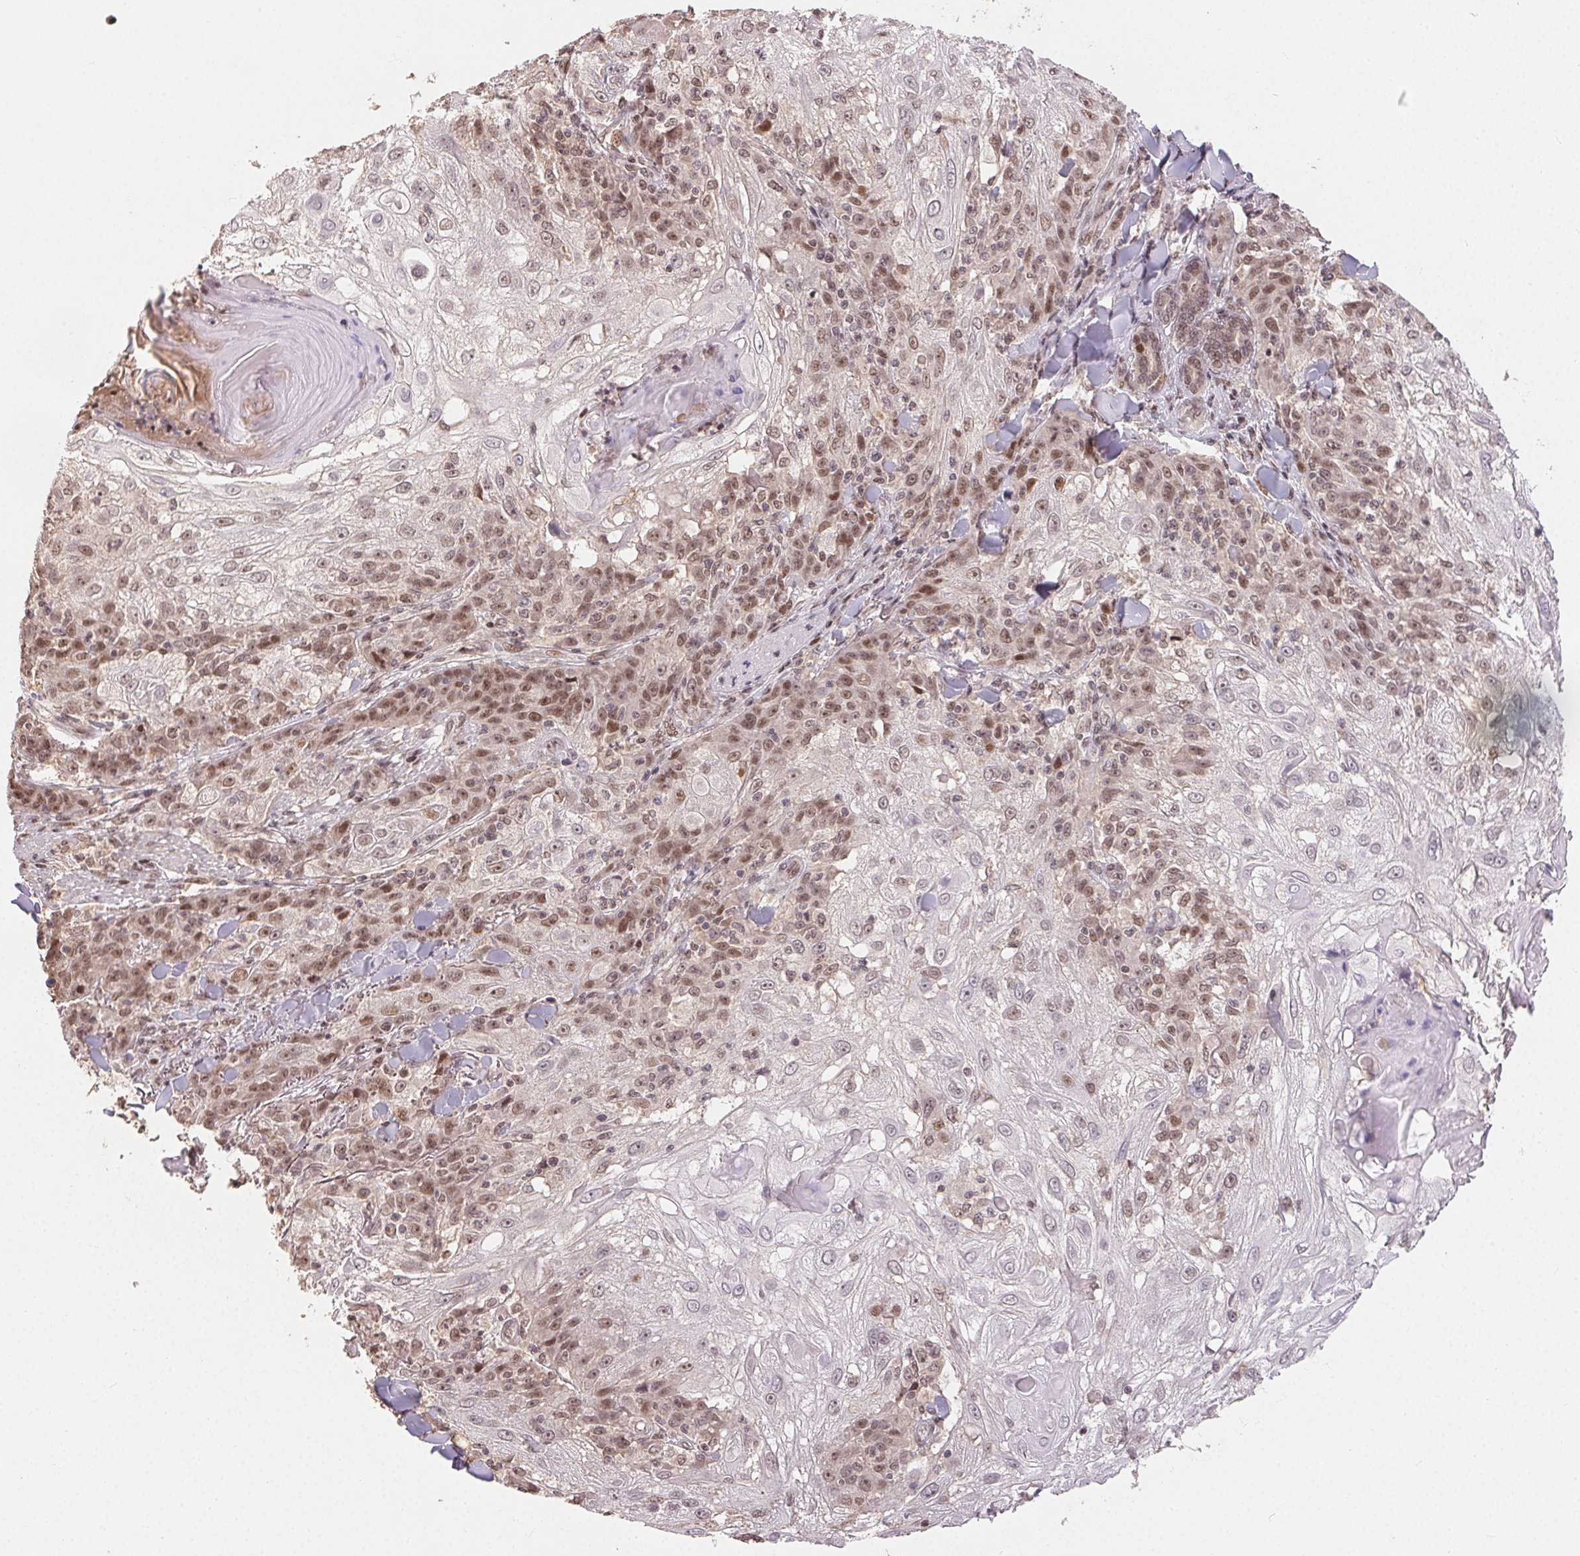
{"staining": {"intensity": "moderate", "quantity": ">75%", "location": "nuclear"}, "tissue": "skin cancer", "cell_type": "Tumor cells", "image_type": "cancer", "snomed": [{"axis": "morphology", "description": "Normal tissue, NOS"}, {"axis": "morphology", "description": "Squamous cell carcinoma, NOS"}, {"axis": "topography", "description": "Skin"}], "caption": "A high-resolution image shows IHC staining of squamous cell carcinoma (skin), which exhibits moderate nuclear expression in approximately >75% of tumor cells. (brown staining indicates protein expression, while blue staining denotes nuclei).", "gene": "MAPKAPK2", "patient": {"sex": "female", "age": 83}}